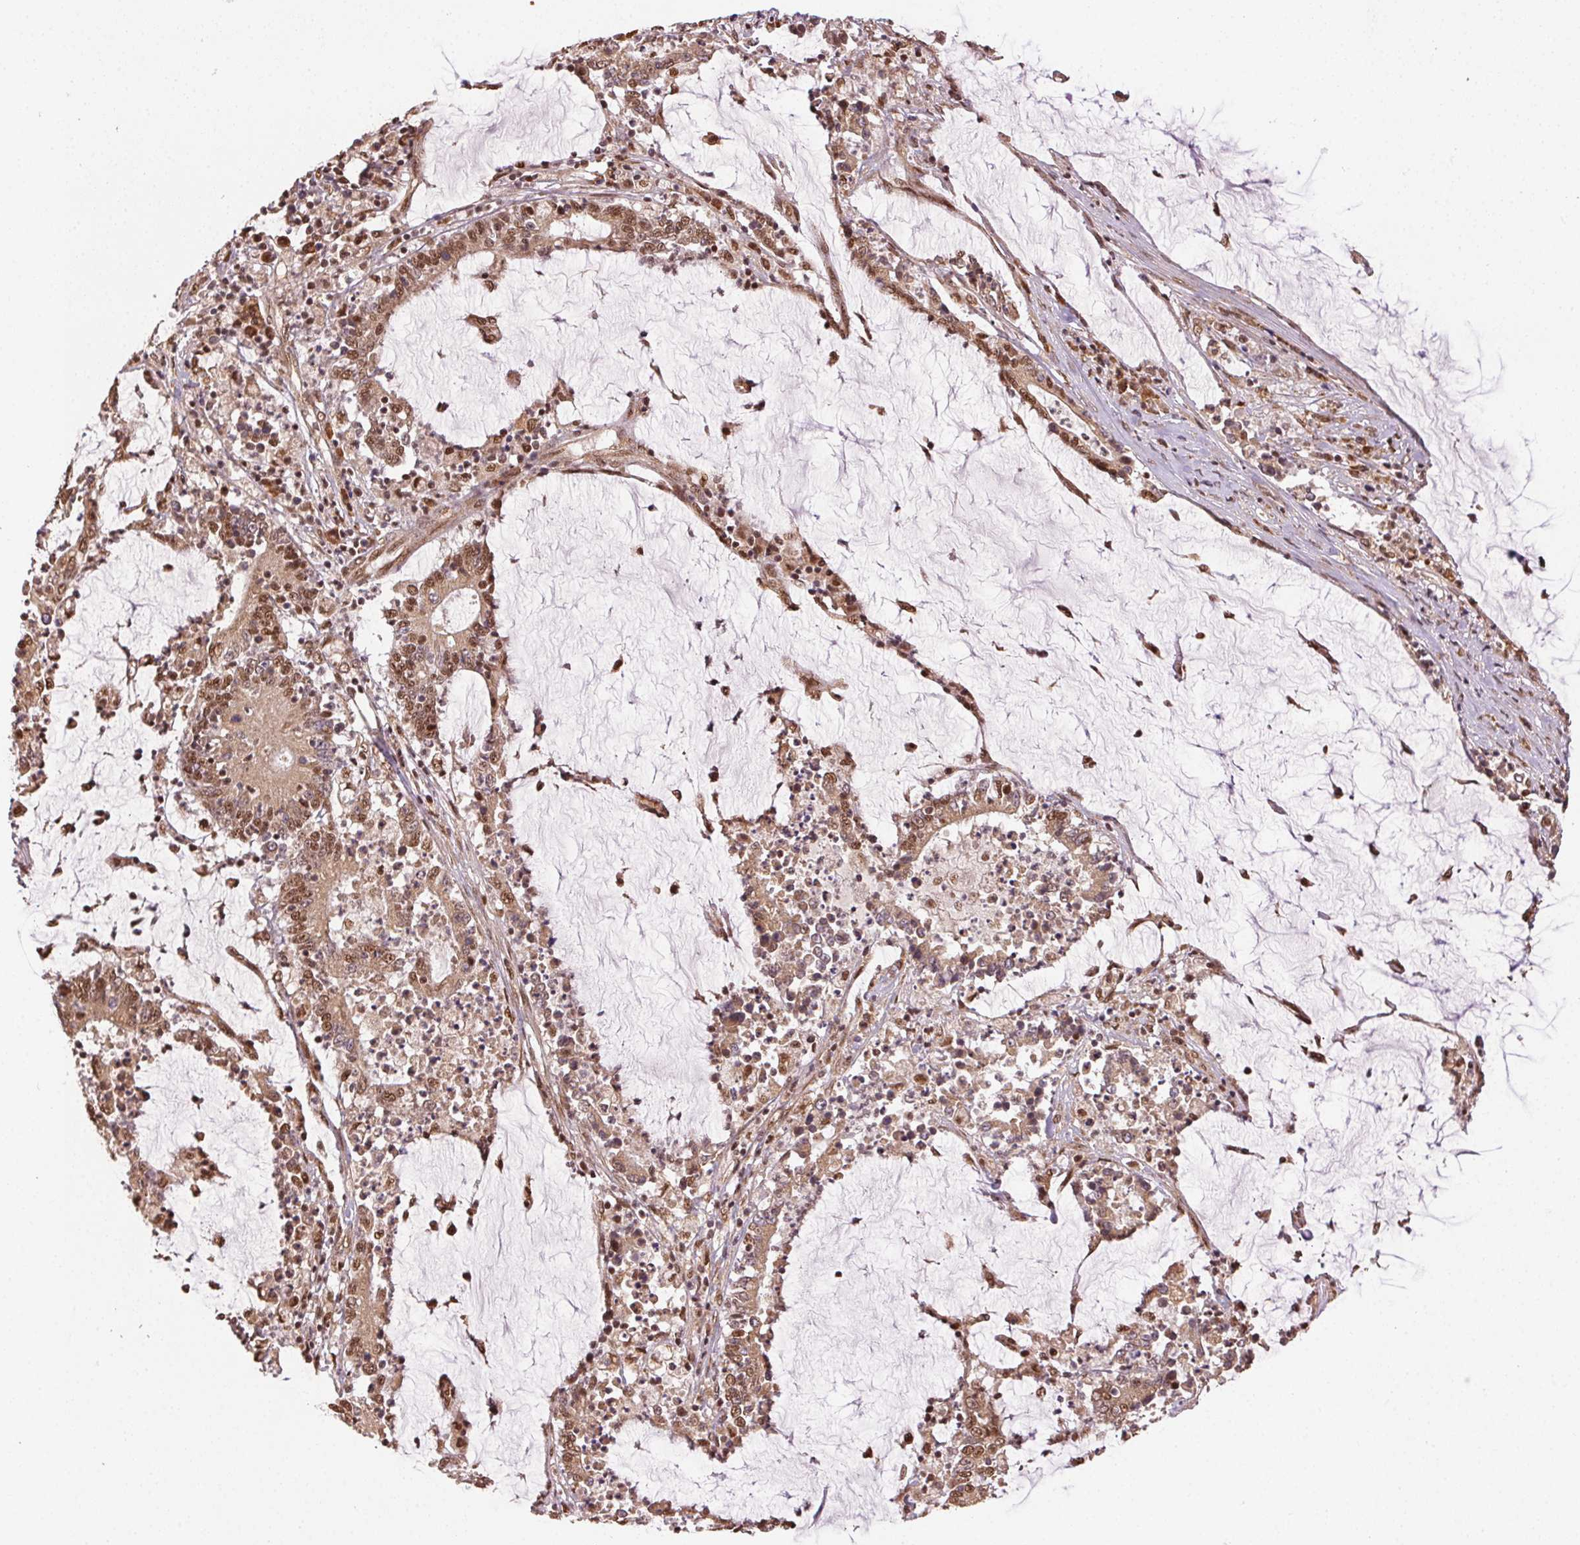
{"staining": {"intensity": "moderate", "quantity": "25%-75%", "location": "cytoplasmic/membranous,nuclear"}, "tissue": "stomach cancer", "cell_type": "Tumor cells", "image_type": "cancer", "snomed": [{"axis": "morphology", "description": "Adenocarcinoma, NOS"}, {"axis": "topography", "description": "Stomach, upper"}], "caption": "A high-resolution image shows immunohistochemistry (IHC) staining of stomach adenocarcinoma, which shows moderate cytoplasmic/membranous and nuclear expression in approximately 25%-75% of tumor cells.", "gene": "TREML4", "patient": {"sex": "male", "age": 68}}